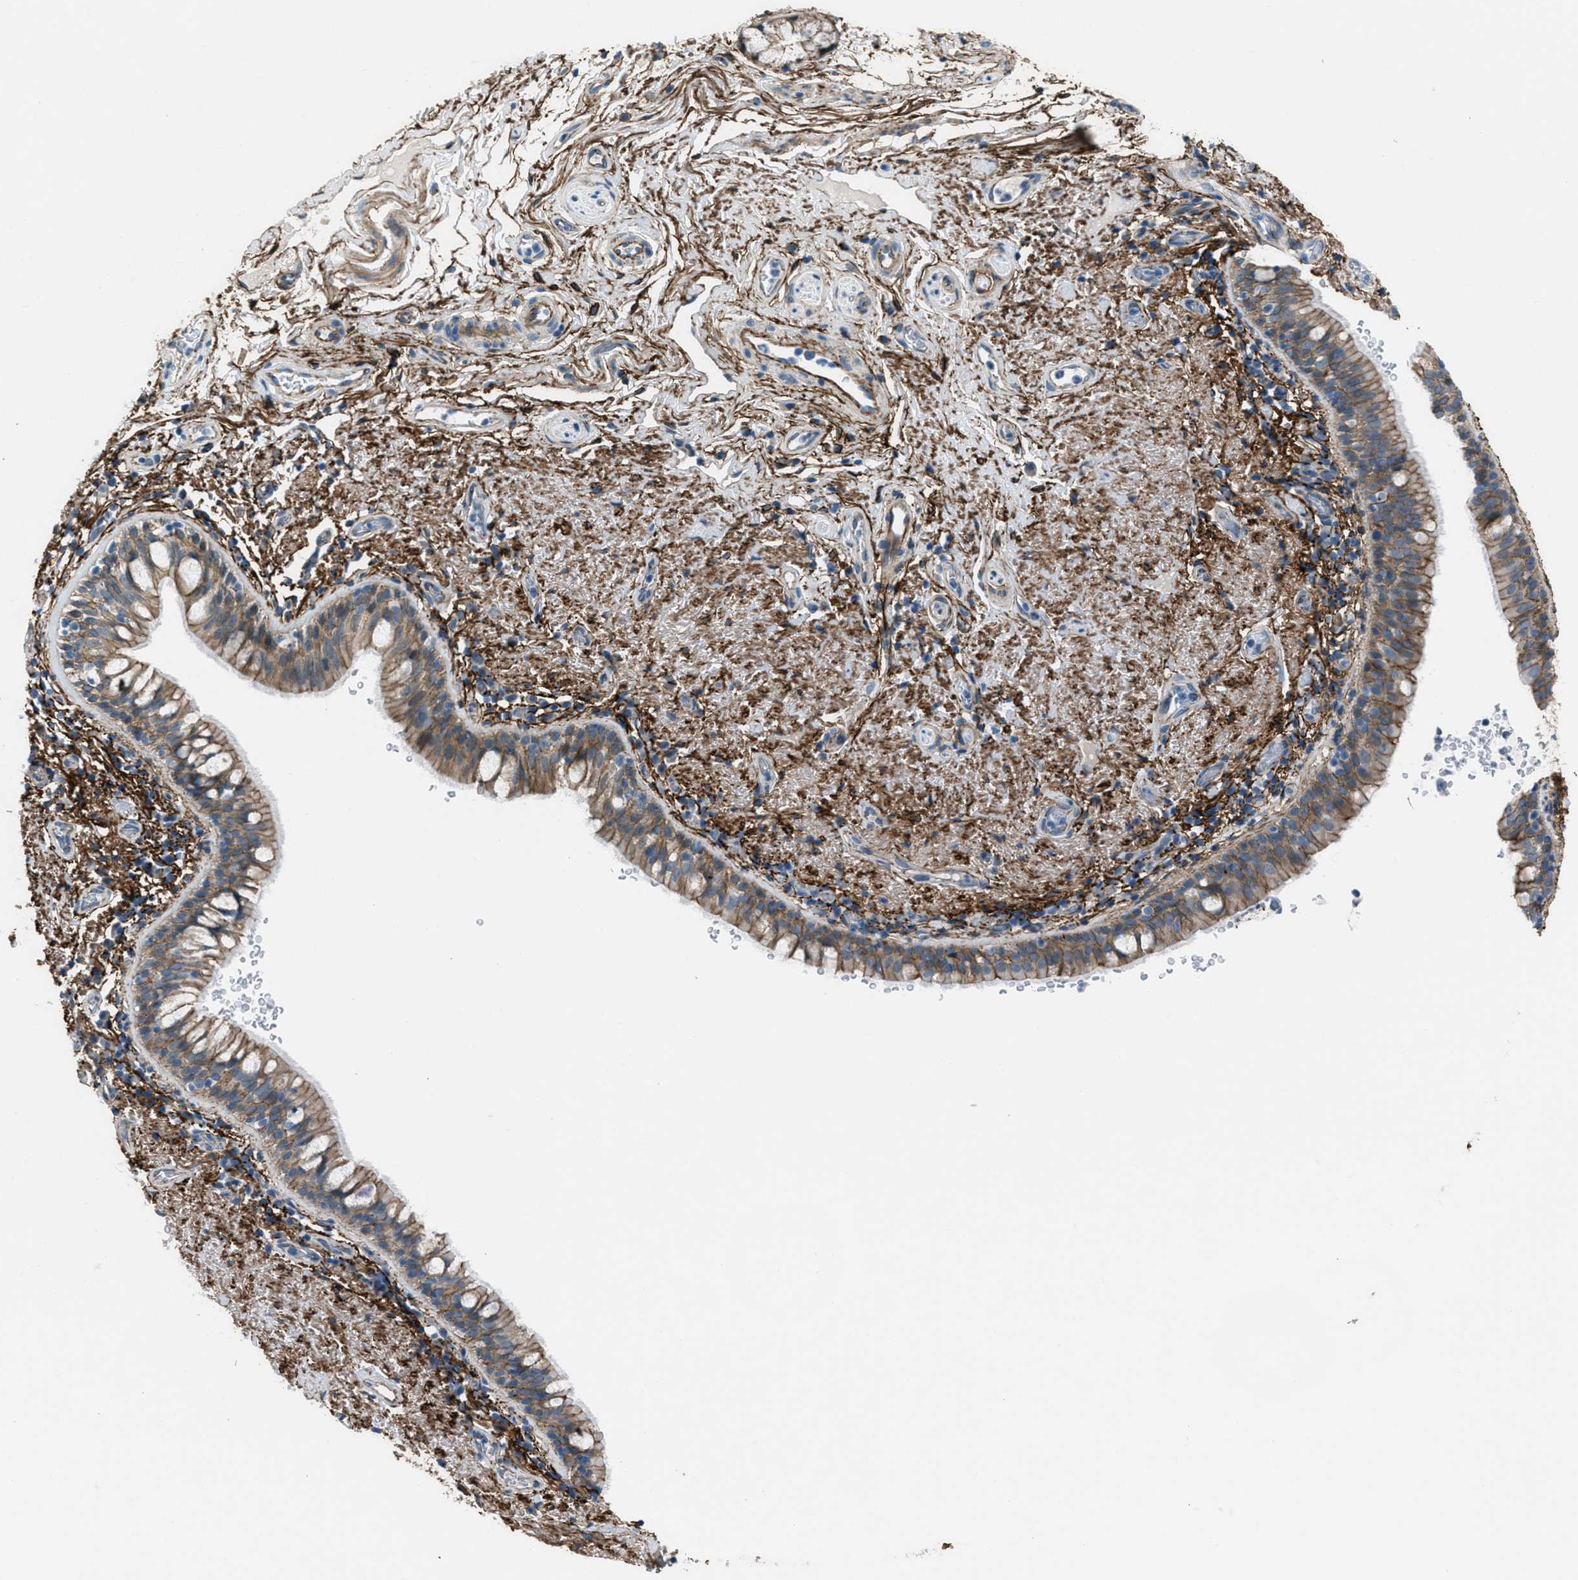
{"staining": {"intensity": "moderate", "quantity": ">75%", "location": "cytoplasmic/membranous"}, "tissue": "bronchus", "cell_type": "Respiratory epithelial cells", "image_type": "normal", "snomed": [{"axis": "morphology", "description": "Normal tissue, NOS"}, {"axis": "morphology", "description": "Inflammation, NOS"}, {"axis": "topography", "description": "Cartilage tissue"}, {"axis": "topography", "description": "Bronchus"}], "caption": "DAB (3,3'-diaminobenzidine) immunohistochemical staining of unremarkable bronchus shows moderate cytoplasmic/membranous protein staining in about >75% of respiratory epithelial cells. (DAB IHC with brightfield microscopy, high magnification).", "gene": "FBN1", "patient": {"sex": "male", "age": 77}}